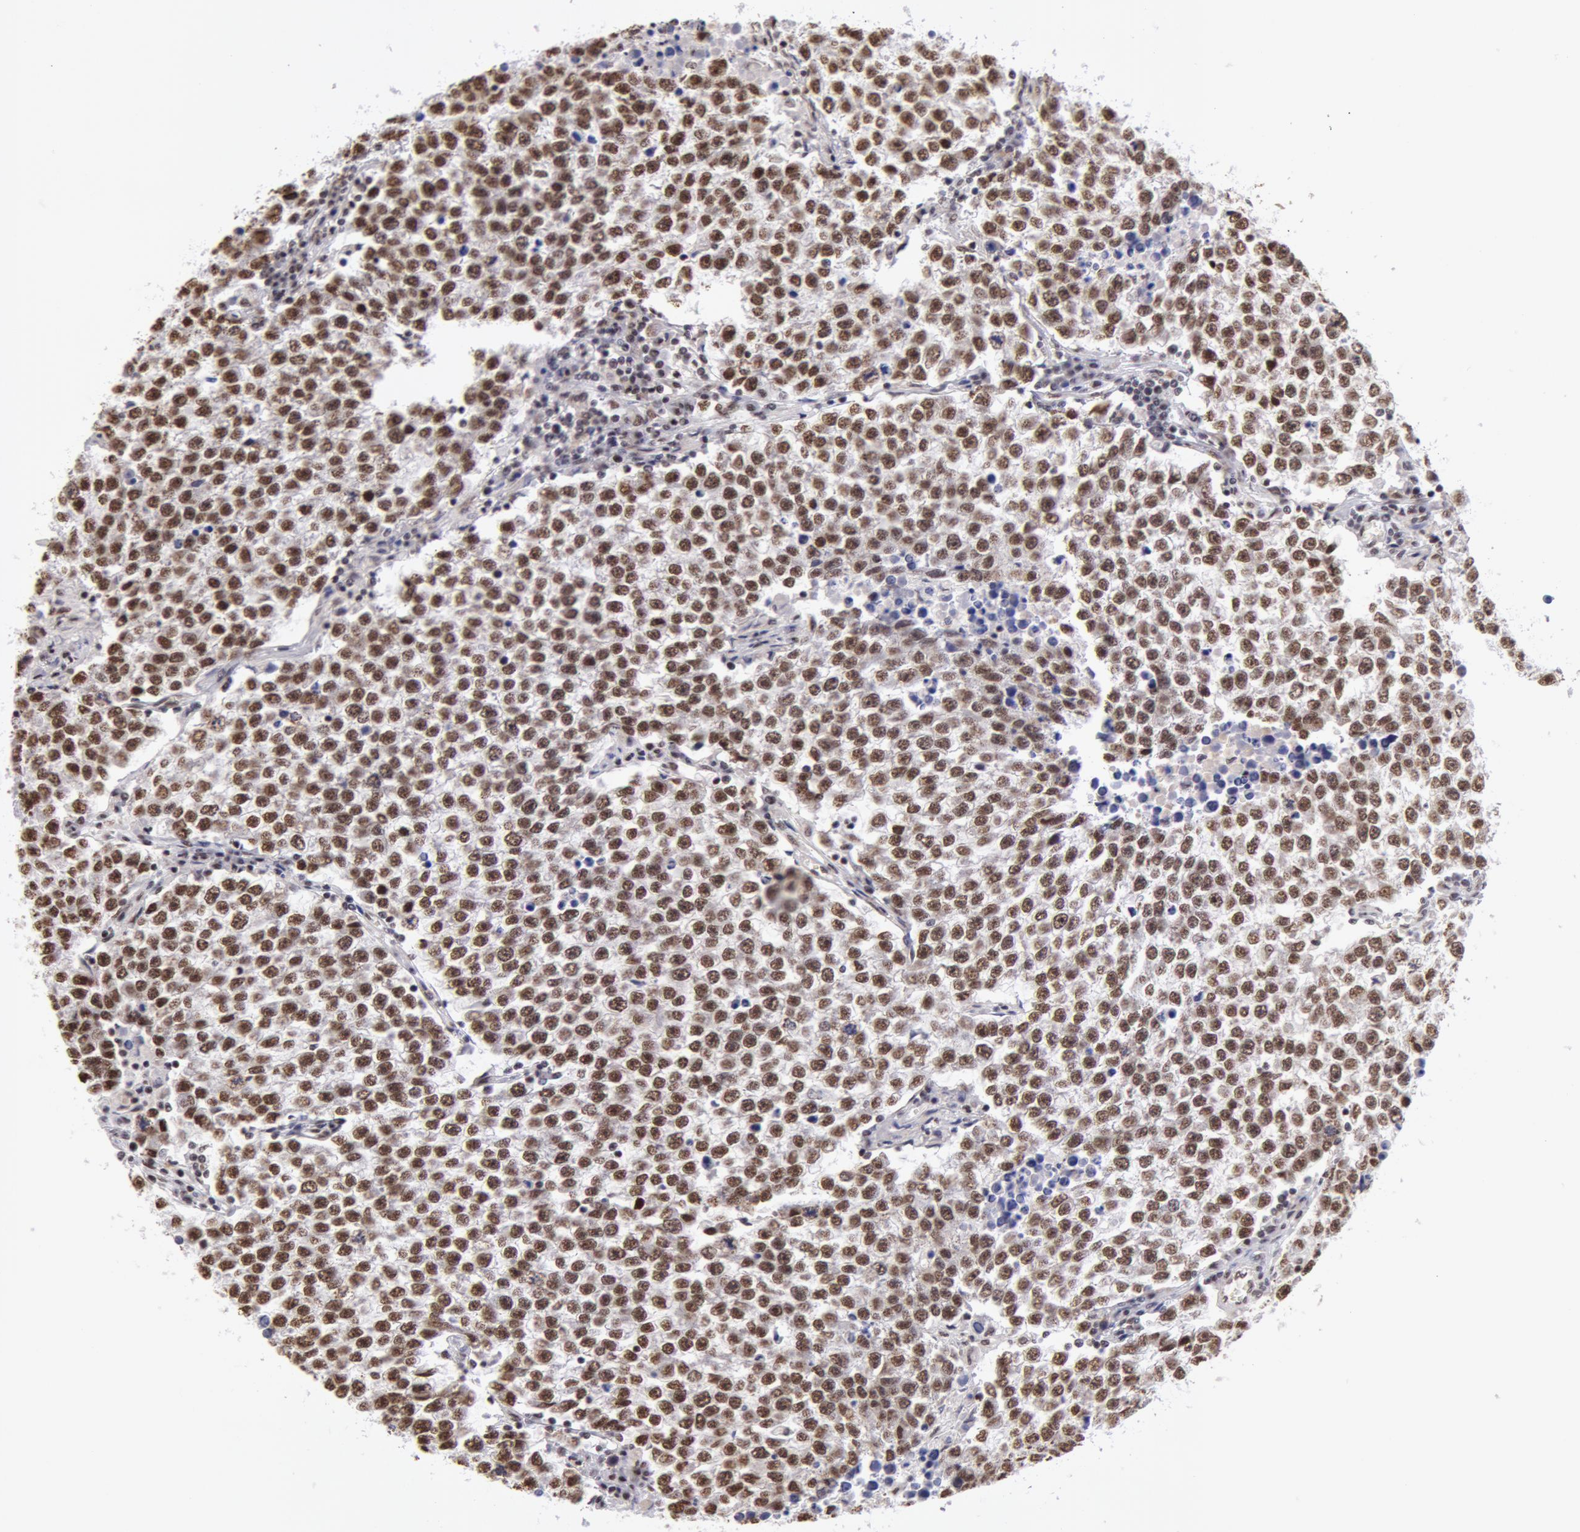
{"staining": {"intensity": "strong", "quantity": "25%-75%", "location": "nuclear"}, "tissue": "testis cancer", "cell_type": "Tumor cells", "image_type": "cancer", "snomed": [{"axis": "morphology", "description": "Seminoma, NOS"}, {"axis": "topography", "description": "Testis"}], "caption": "An image of human testis cancer (seminoma) stained for a protein displays strong nuclear brown staining in tumor cells.", "gene": "VRTN", "patient": {"sex": "male", "age": 36}}